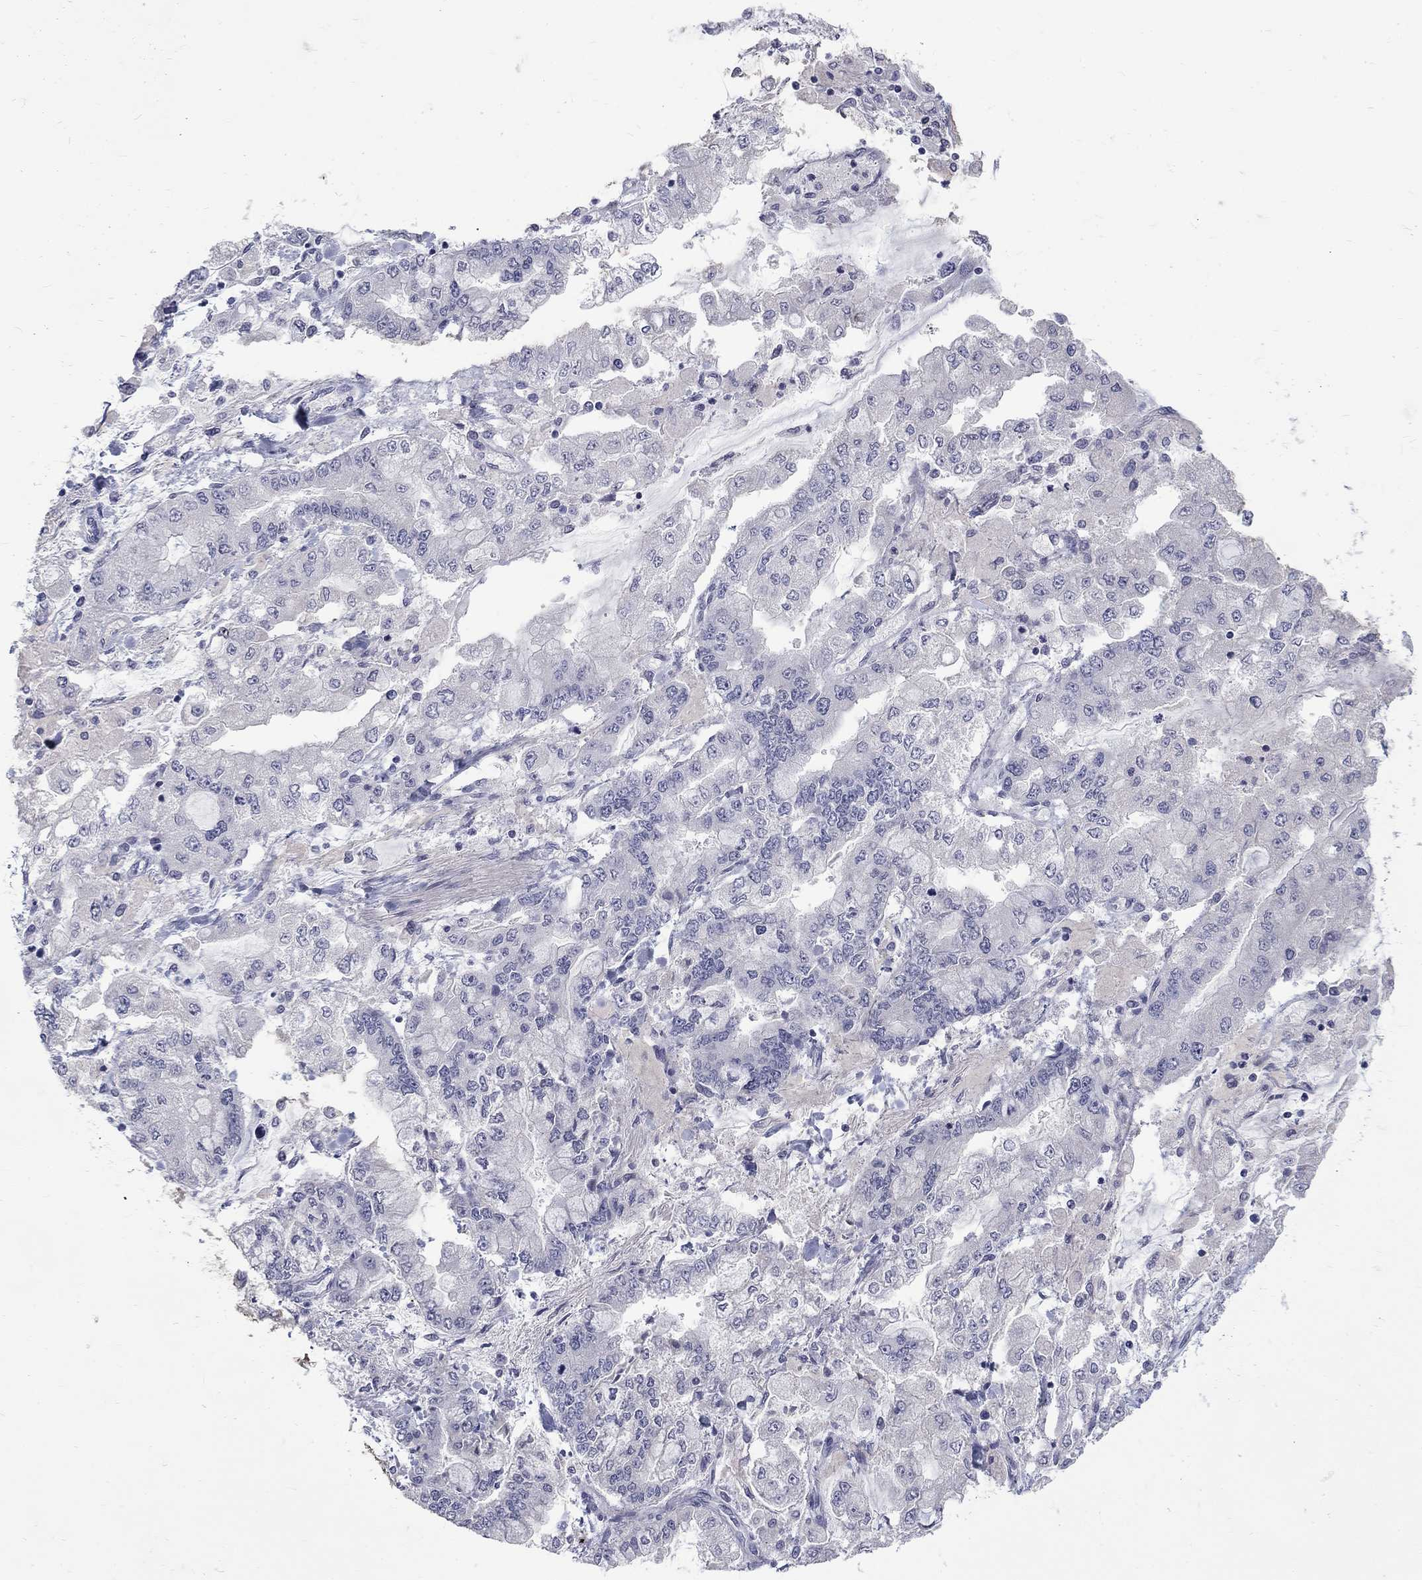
{"staining": {"intensity": "negative", "quantity": "none", "location": "none"}, "tissue": "stomach cancer", "cell_type": "Tumor cells", "image_type": "cancer", "snomed": [{"axis": "morphology", "description": "Normal tissue, NOS"}, {"axis": "morphology", "description": "Adenocarcinoma, NOS"}, {"axis": "topography", "description": "Stomach, upper"}, {"axis": "topography", "description": "Stomach"}], "caption": "Immunohistochemistry image of adenocarcinoma (stomach) stained for a protein (brown), which shows no expression in tumor cells.", "gene": "CTNND2", "patient": {"sex": "male", "age": 76}}